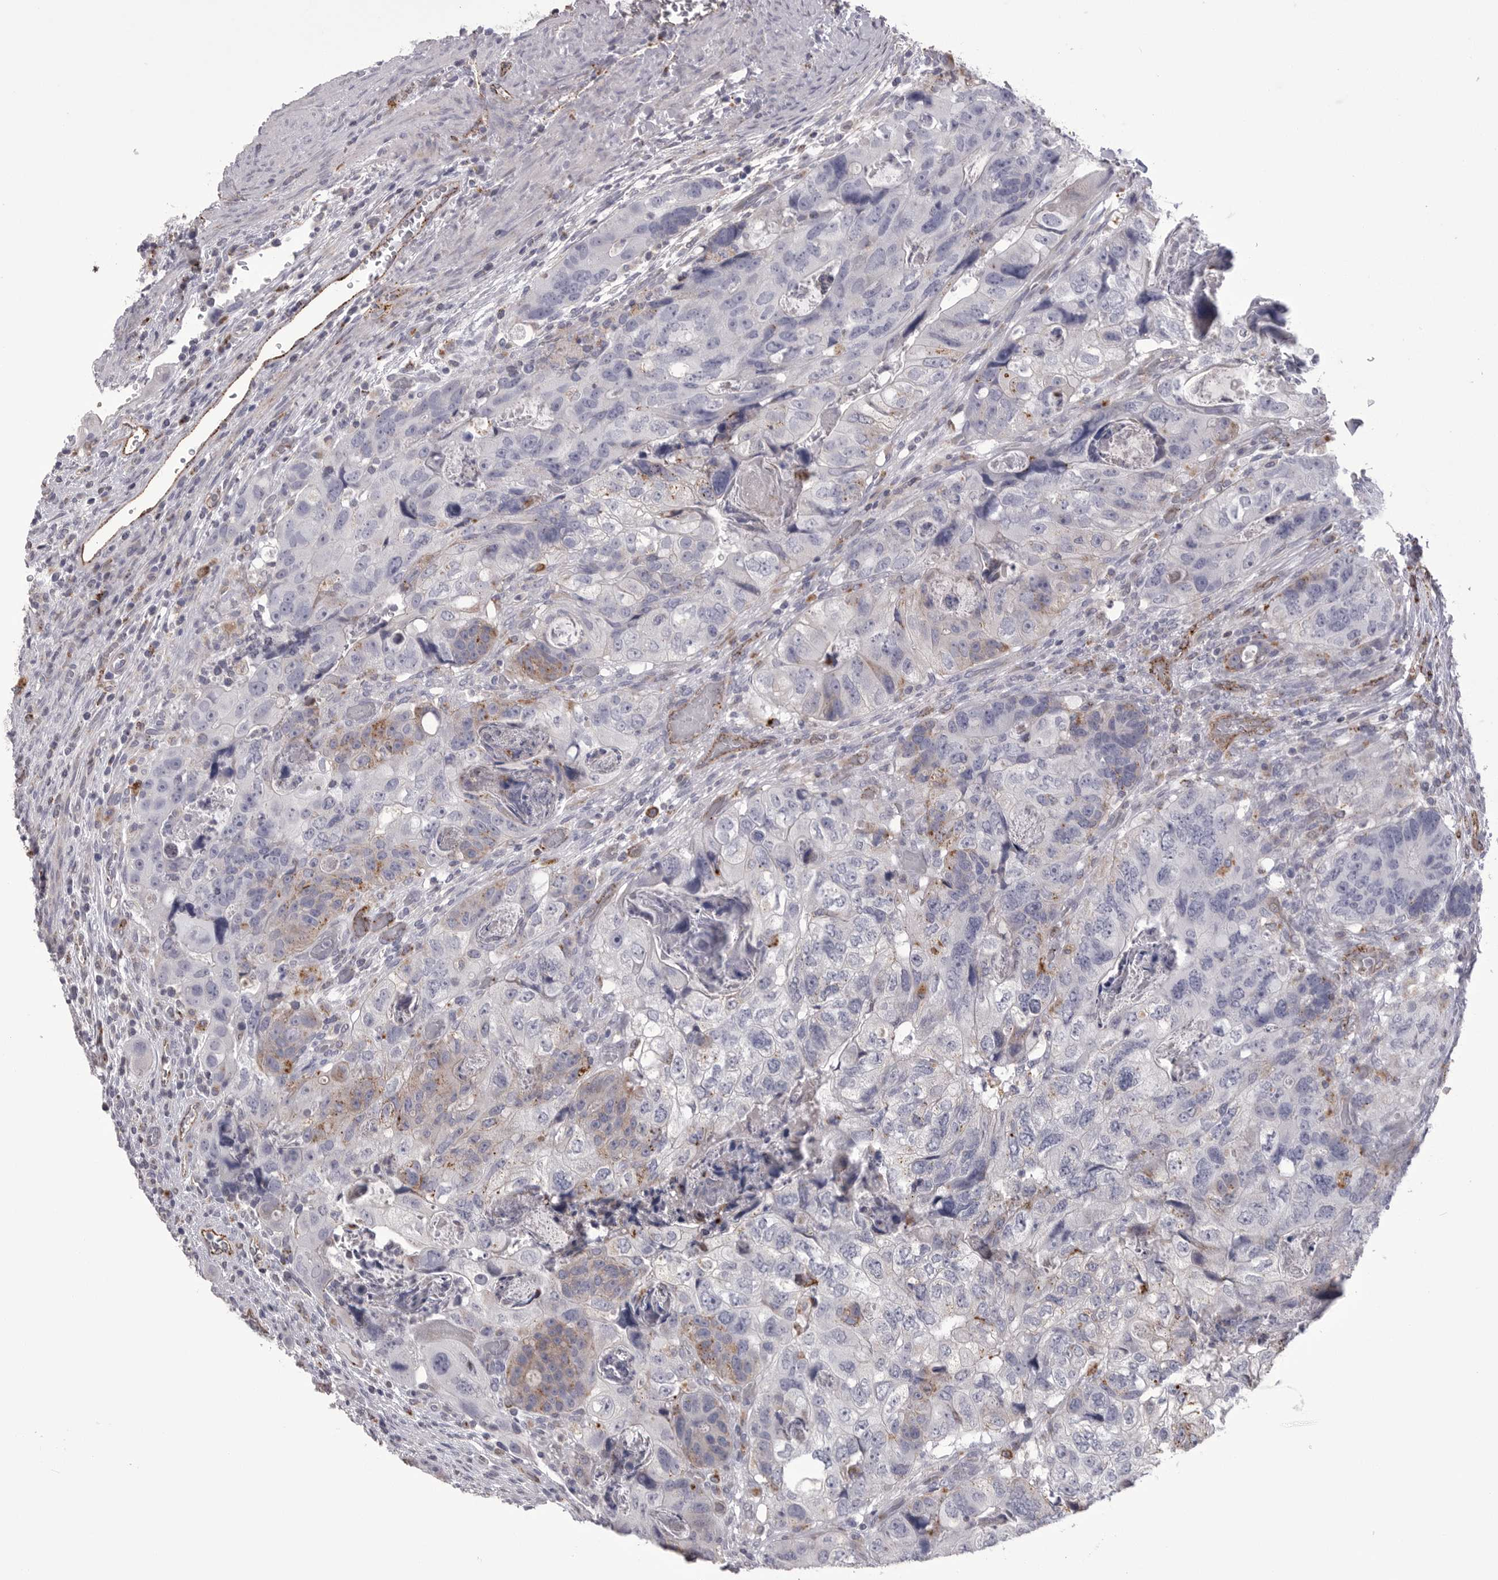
{"staining": {"intensity": "weak", "quantity": "<25%", "location": "cytoplasmic/membranous"}, "tissue": "colorectal cancer", "cell_type": "Tumor cells", "image_type": "cancer", "snomed": [{"axis": "morphology", "description": "Adenocarcinoma, NOS"}, {"axis": "topography", "description": "Rectum"}], "caption": "Histopathology image shows no protein positivity in tumor cells of adenocarcinoma (colorectal) tissue.", "gene": "PSPN", "patient": {"sex": "male", "age": 59}}